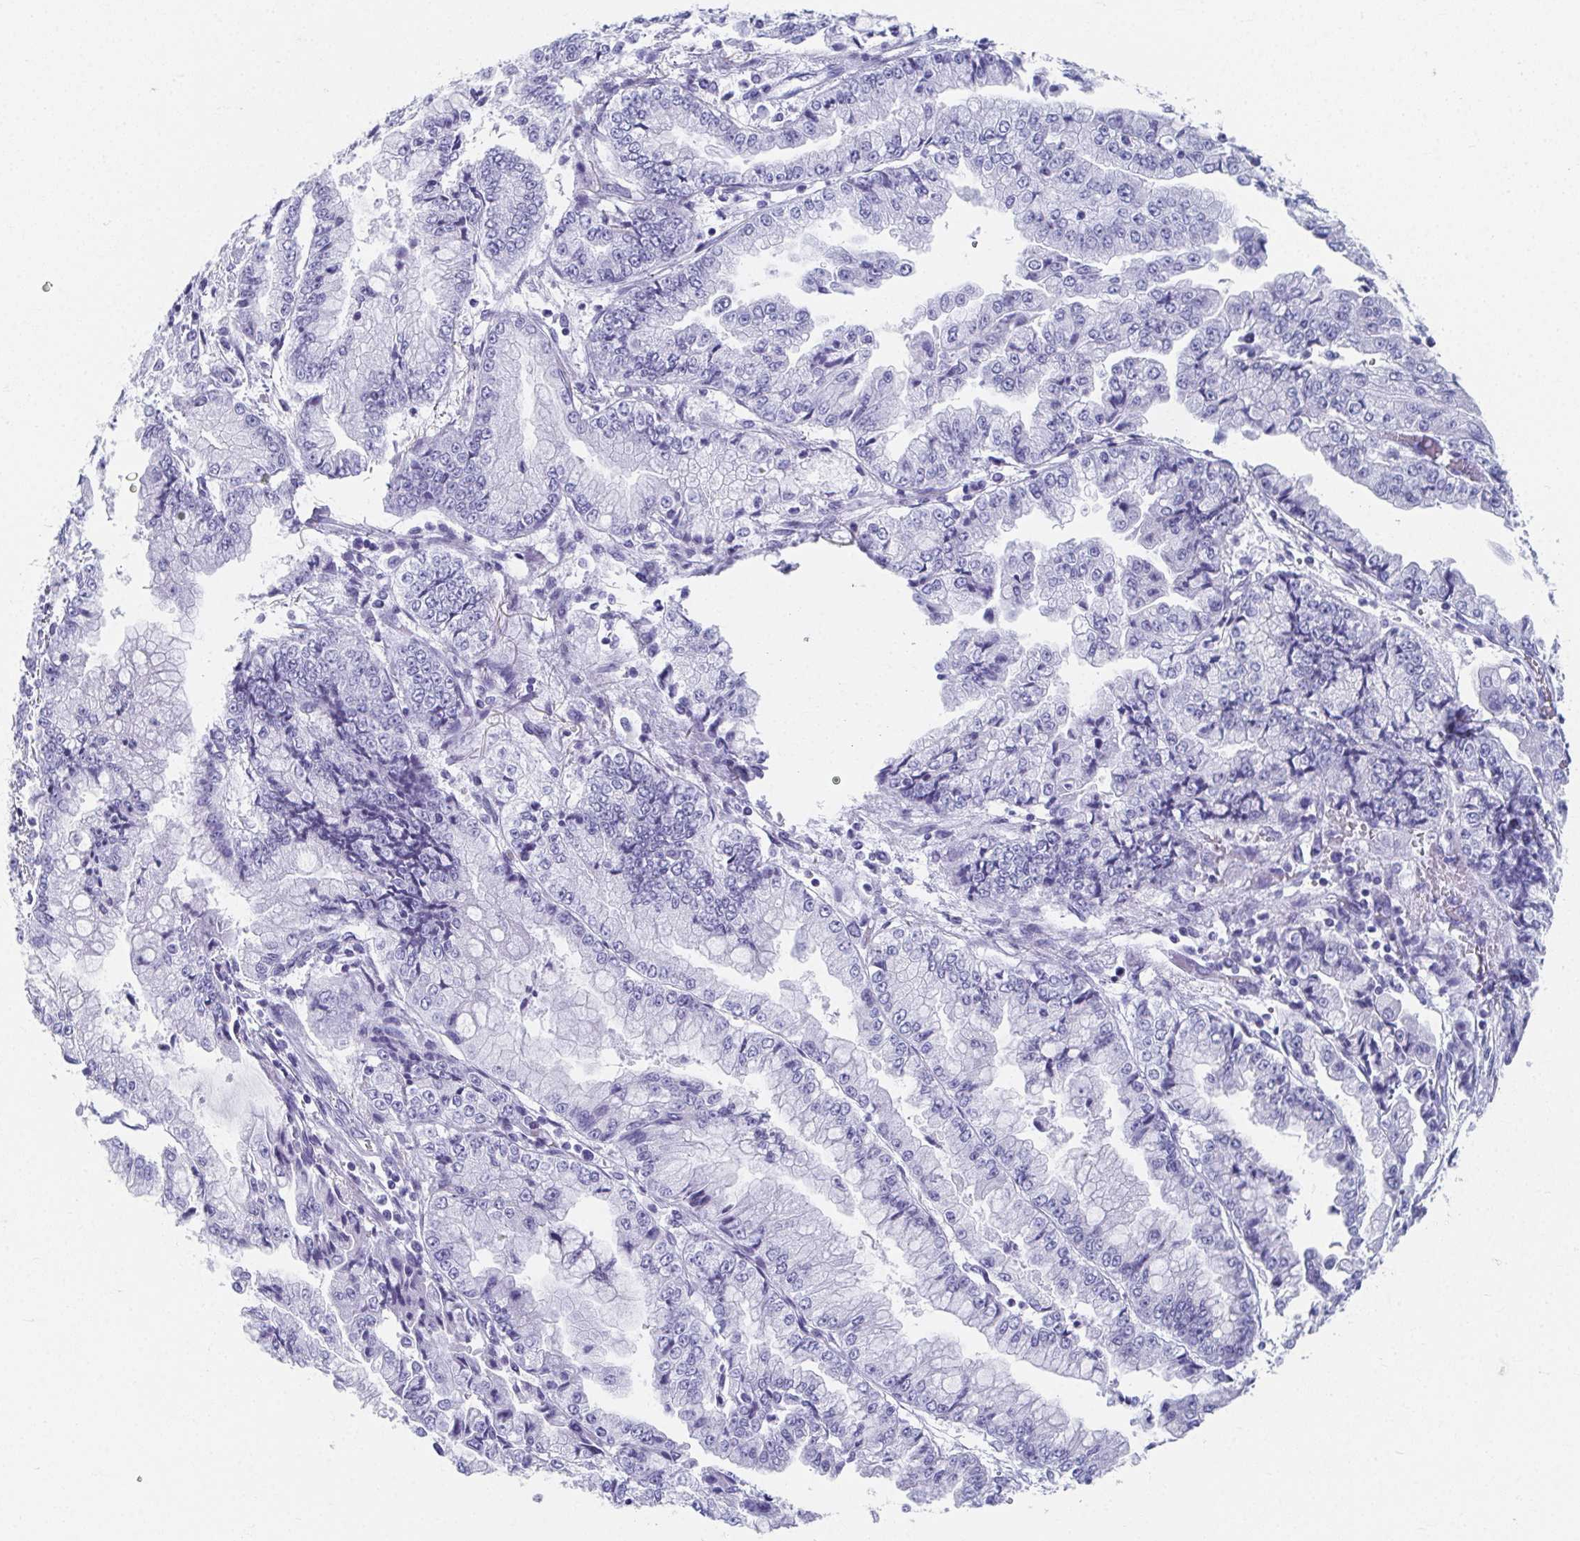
{"staining": {"intensity": "negative", "quantity": "none", "location": "none"}, "tissue": "stomach cancer", "cell_type": "Tumor cells", "image_type": "cancer", "snomed": [{"axis": "morphology", "description": "Adenocarcinoma, NOS"}, {"axis": "topography", "description": "Stomach, upper"}], "caption": "IHC image of neoplastic tissue: human stomach cancer (adenocarcinoma) stained with DAB (3,3'-diaminobenzidine) displays no significant protein staining in tumor cells.", "gene": "GHRL", "patient": {"sex": "female", "age": 74}}